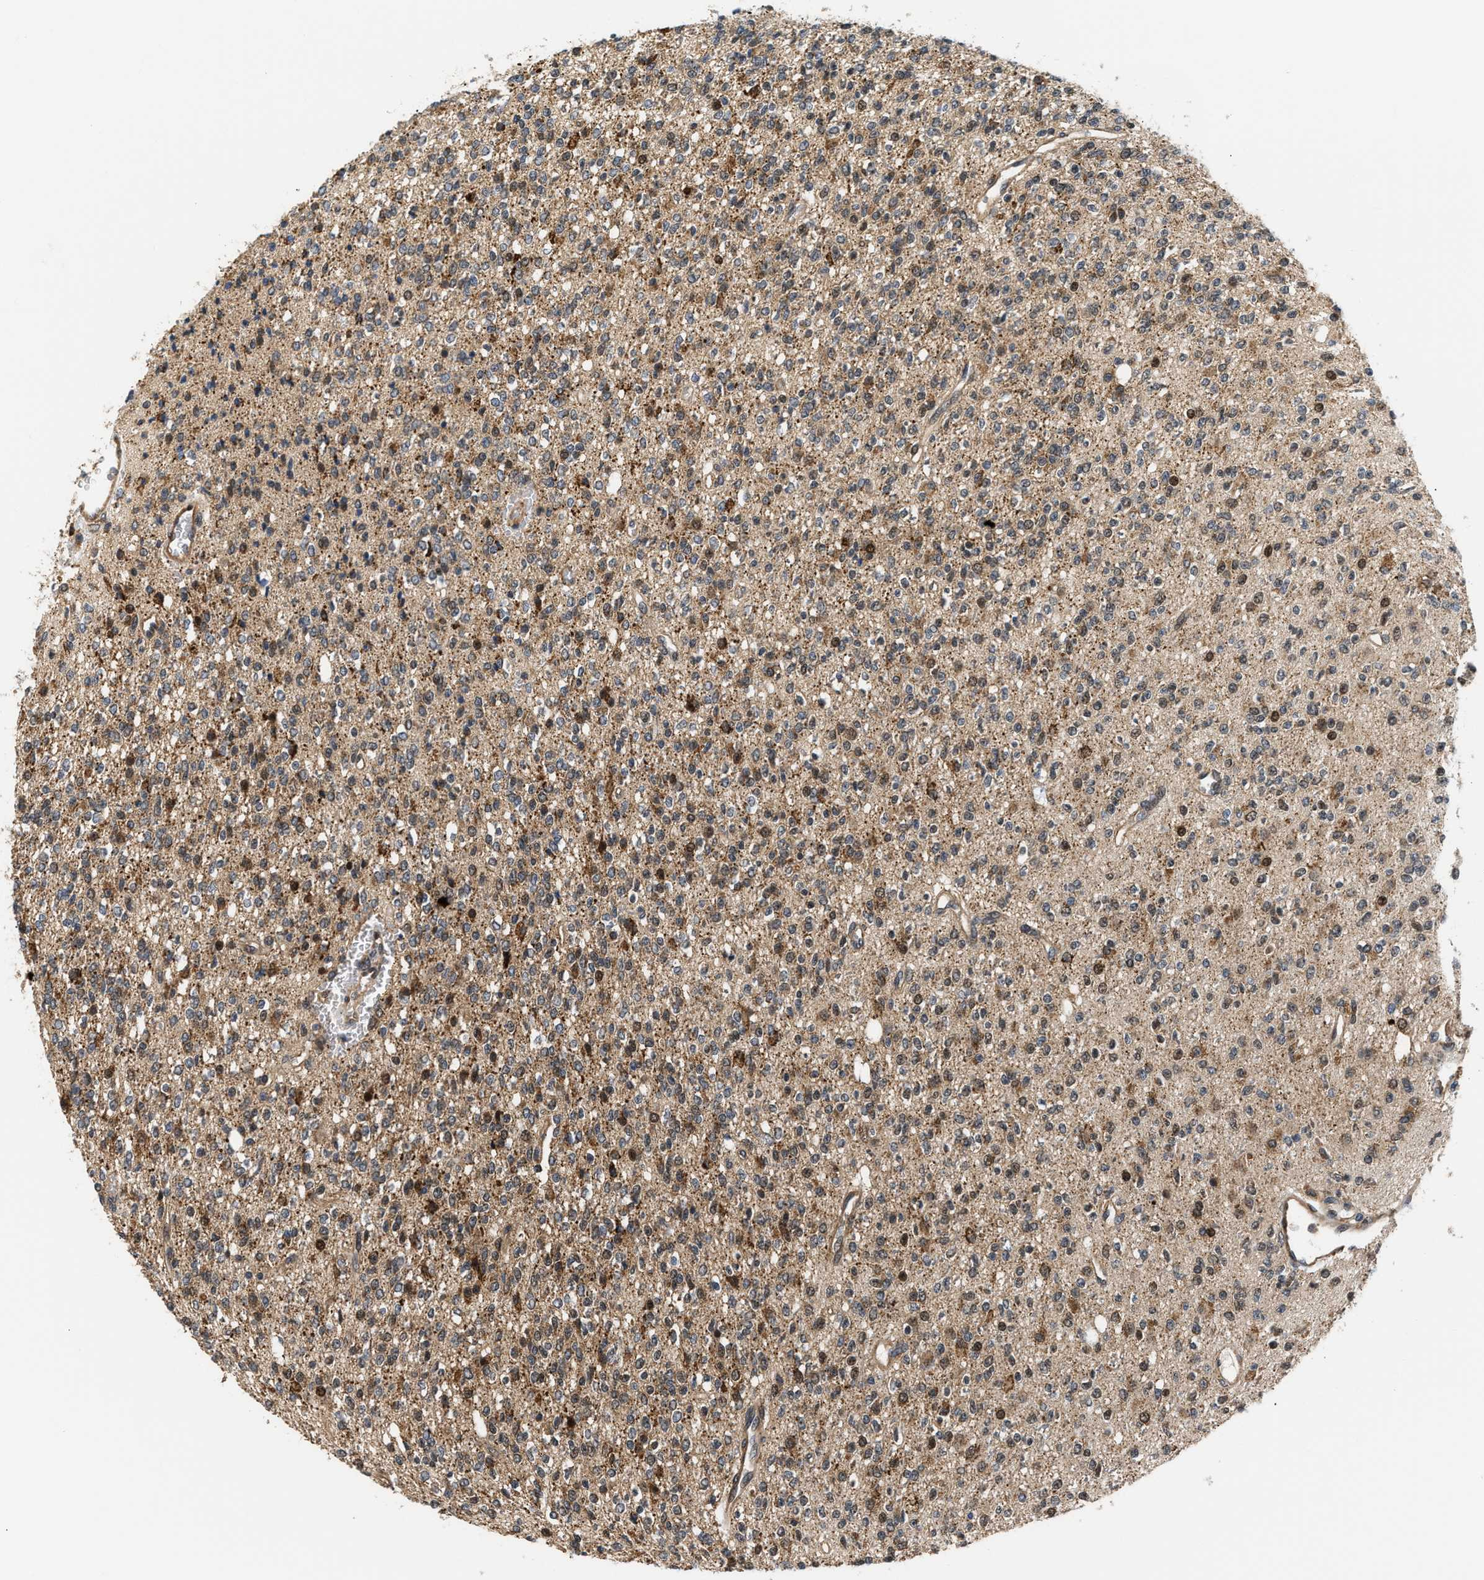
{"staining": {"intensity": "moderate", "quantity": ">75%", "location": "cytoplasmic/membranous,nuclear"}, "tissue": "glioma", "cell_type": "Tumor cells", "image_type": "cancer", "snomed": [{"axis": "morphology", "description": "Glioma, malignant, High grade"}, {"axis": "topography", "description": "Brain"}], "caption": "Immunohistochemical staining of human malignant high-grade glioma demonstrates medium levels of moderate cytoplasmic/membranous and nuclear positivity in about >75% of tumor cells. (DAB (3,3'-diaminobenzidine) IHC, brown staining for protein, blue staining for nuclei).", "gene": "LARP6", "patient": {"sex": "male", "age": 34}}